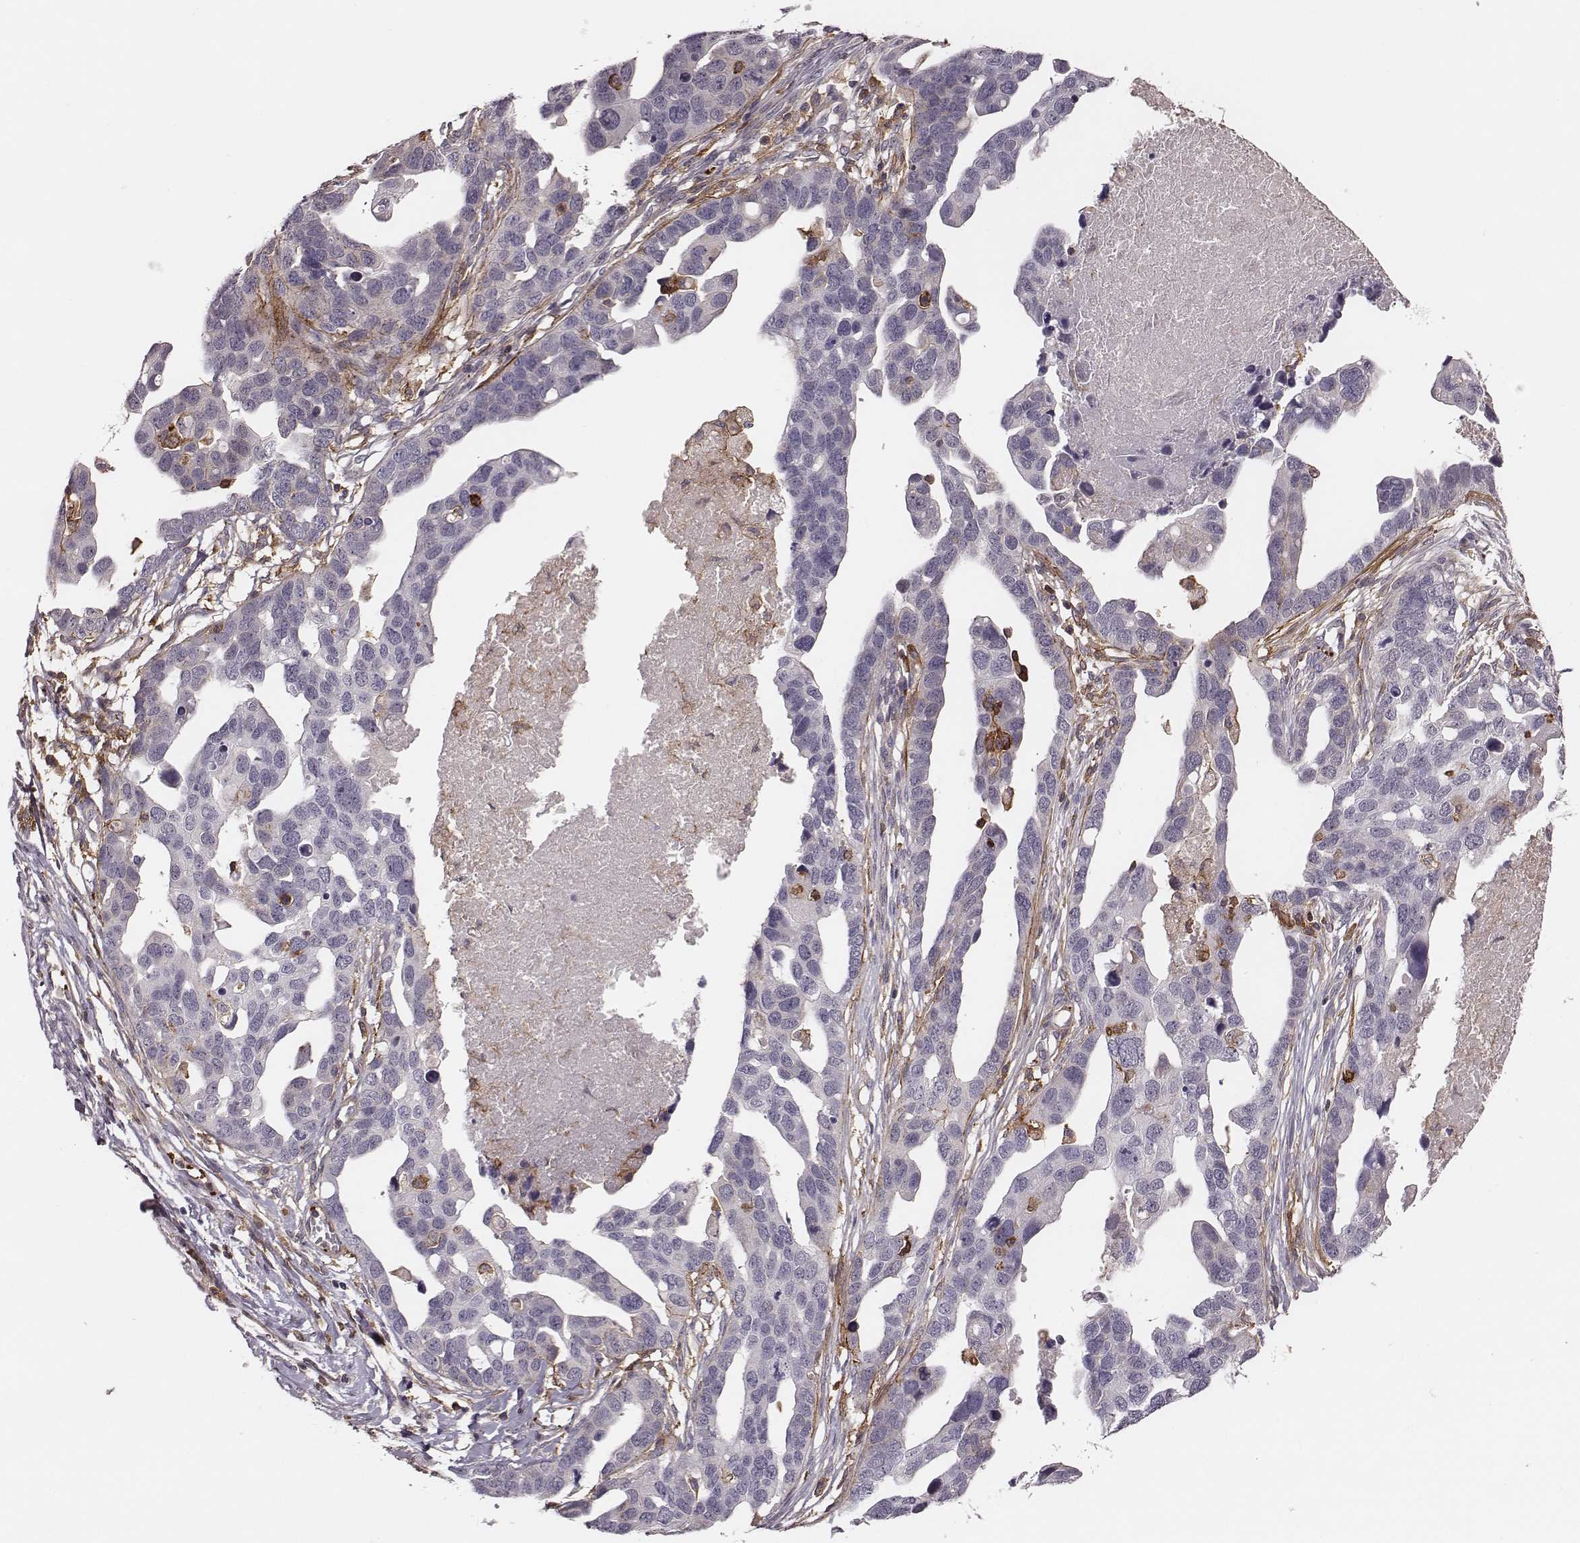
{"staining": {"intensity": "negative", "quantity": "none", "location": "none"}, "tissue": "ovarian cancer", "cell_type": "Tumor cells", "image_type": "cancer", "snomed": [{"axis": "morphology", "description": "Cystadenocarcinoma, serous, NOS"}, {"axis": "topography", "description": "Ovary"}], "caption": "Ovarian cancer was stained to show a protein in brown. There is no significant positivity in tumor cells.", "gene": "ZYX", "patient": {"sex": "female", "age": 54}}